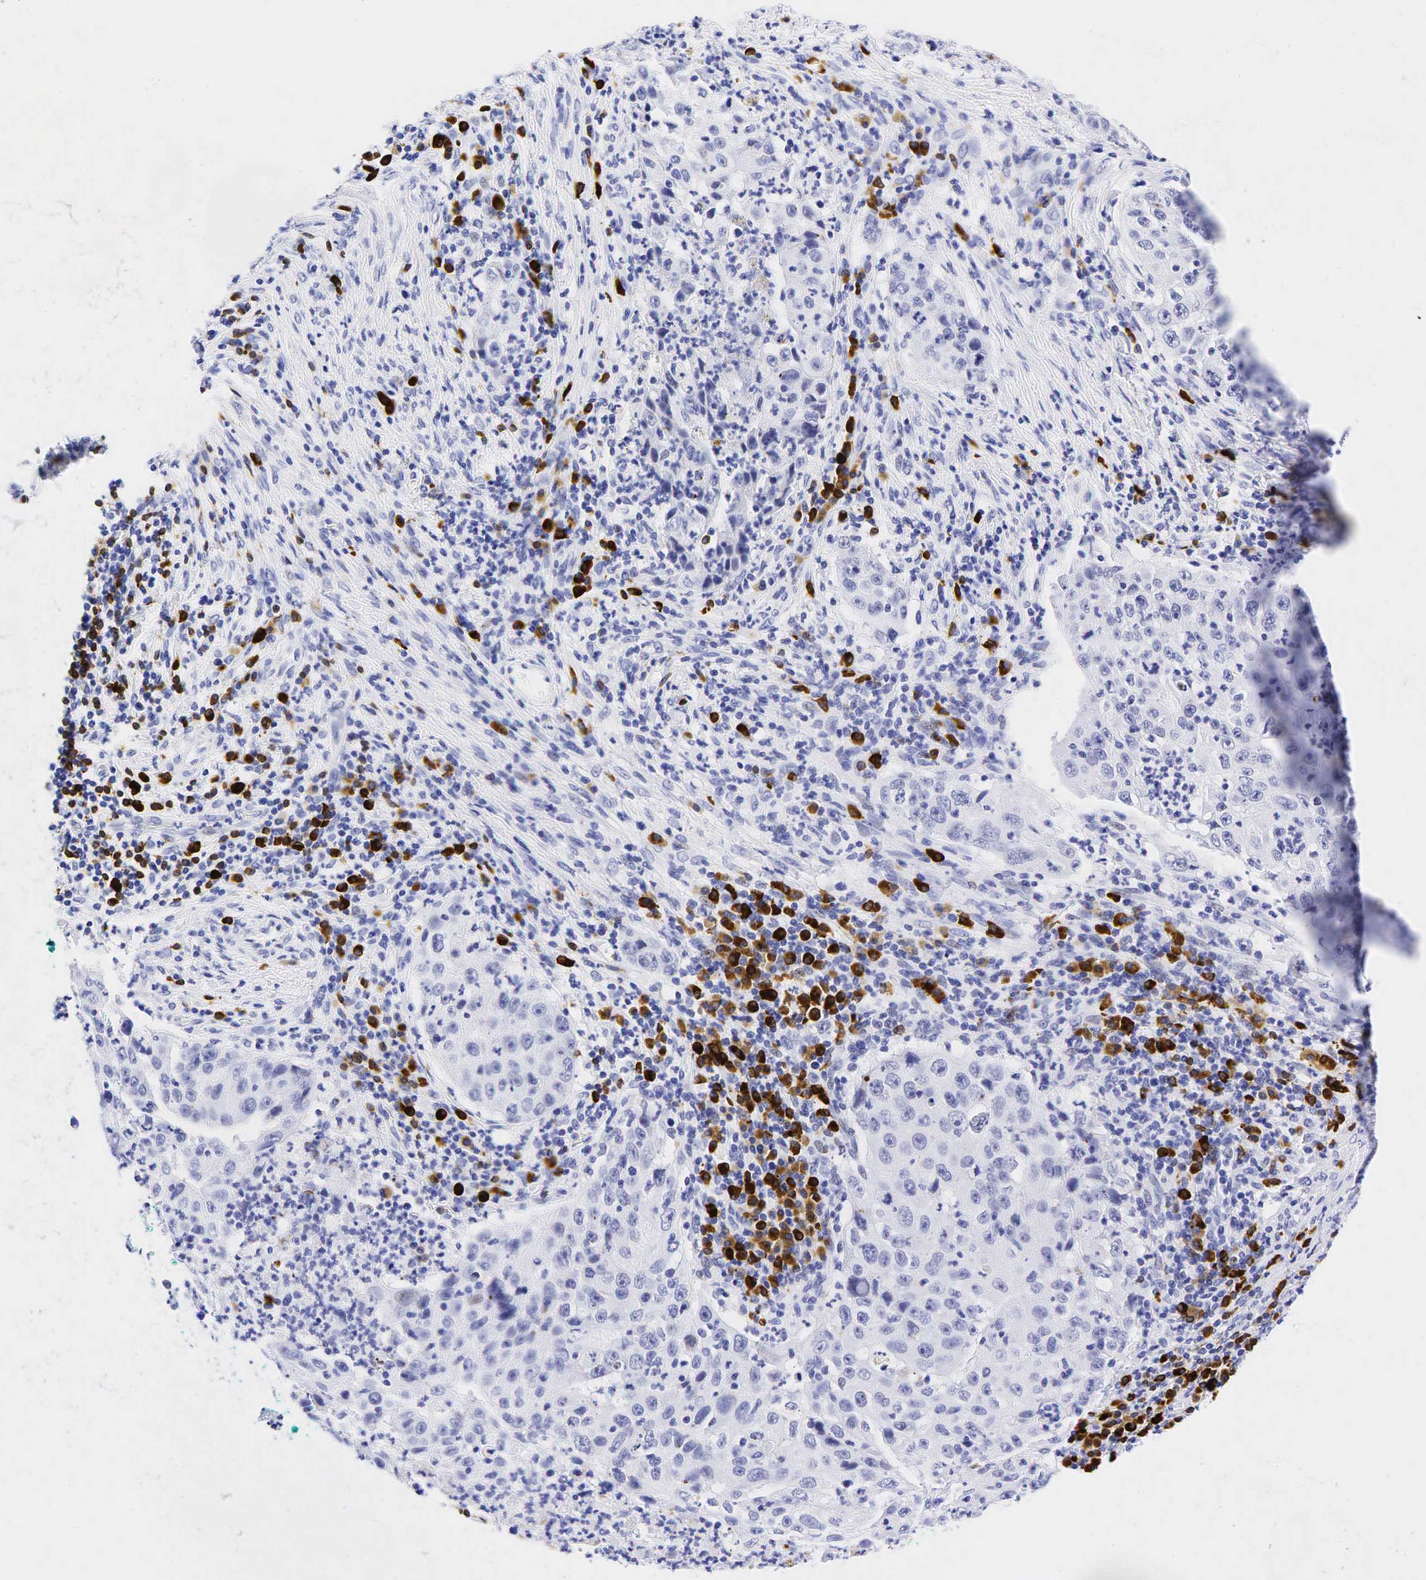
{"staining": {"intensity": "negative", "quantity": "none", "location": "none"}, "tissue": "lung cancer", "cell_type": "Tumor cells", "image_type": "cancer", "snomed": [{"axis": "morphology", "description": "Squamous cell carcinoma, NOS"}, {"axis": "topography", "description": "Lung"}], "caption": "This is an immunohistochemistry image of squamous cell carcinoma (lung). There is no expression in tumor cells.", "gene": "CD79A", "patient": {"sex": "male", "age": 64}}